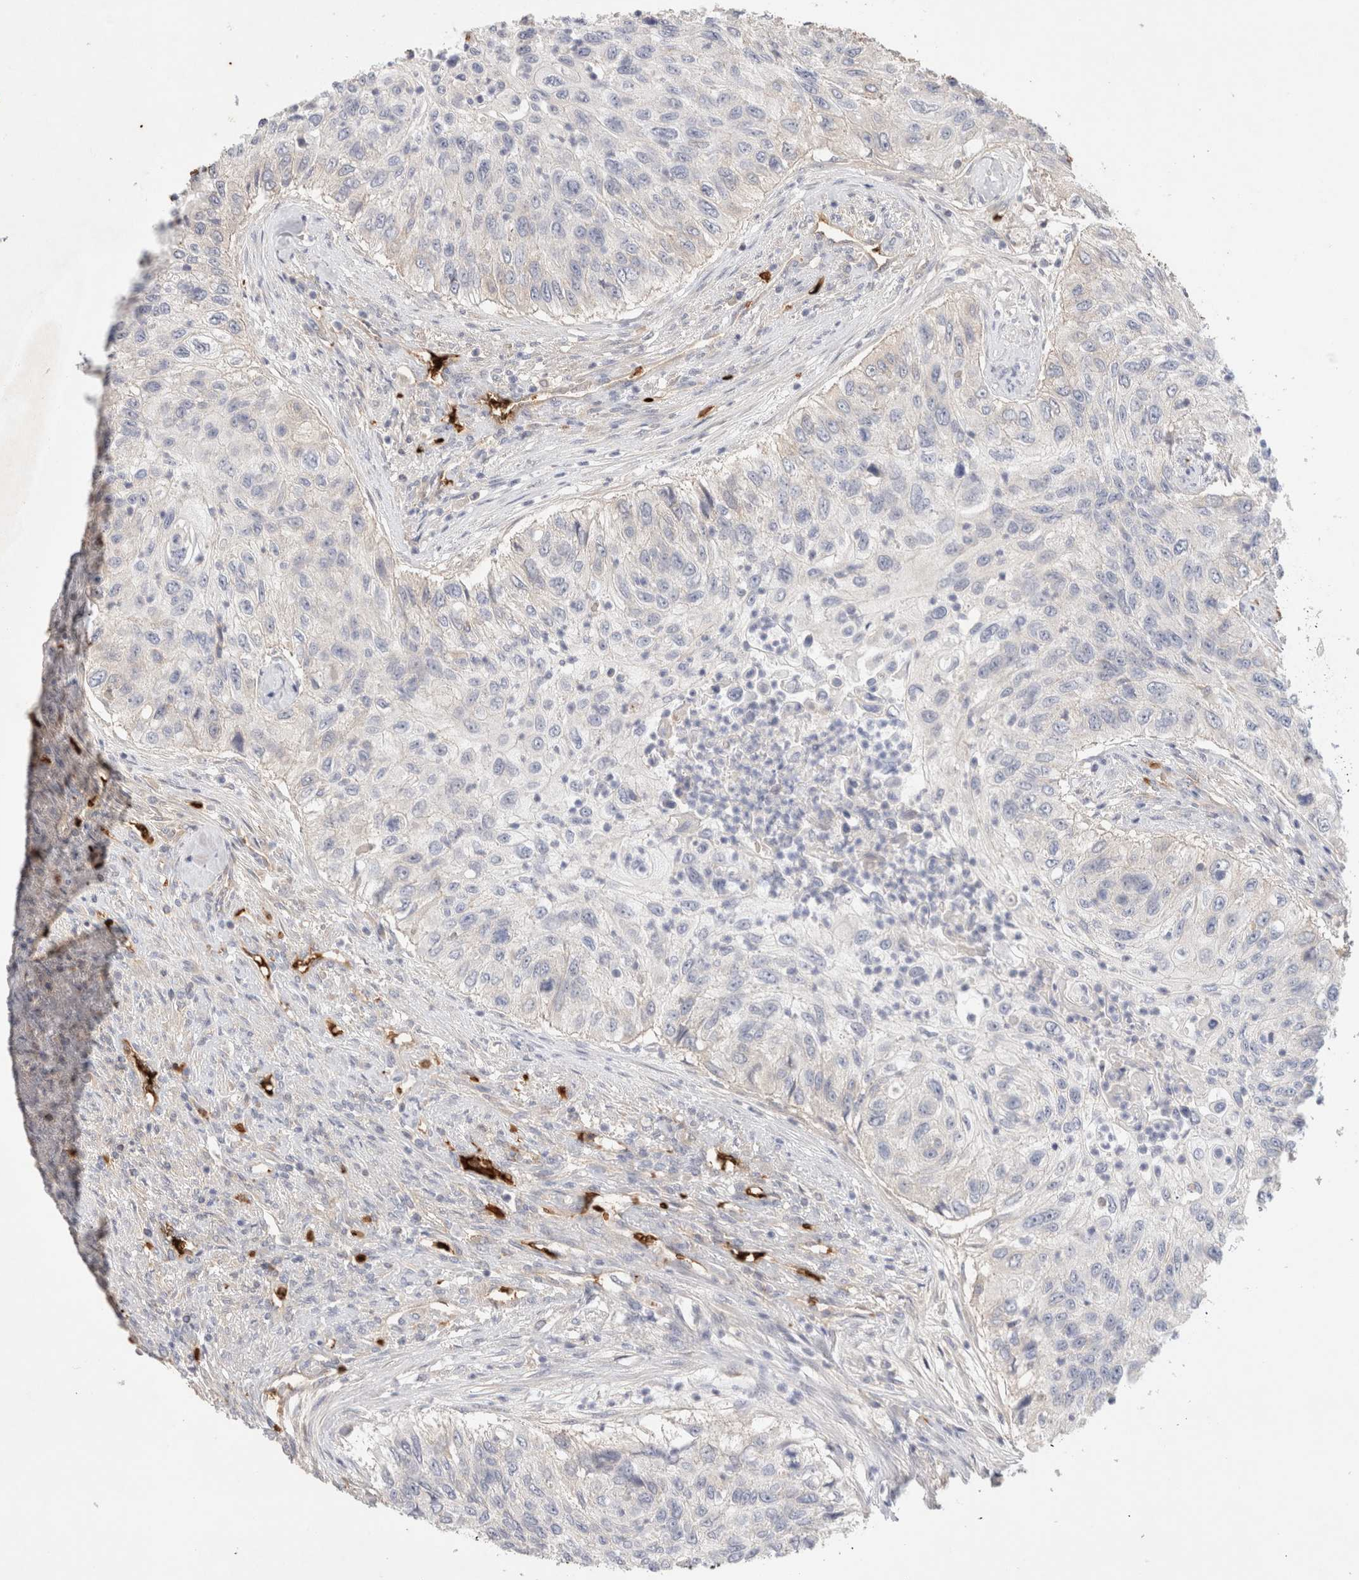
{"staining": {"intensity": "negative", "quantity": "none", "location": "none"}, "tissue": "urothelial cancer", "cell_type": "Tumor cells", "image_type": "cancer", "snomed": [{"axis": "morphology", "description": "Urothelial carcinoma, High grade"}, {"axis": "topography", "description": "Urinary bladder"}], "caption": "Immunohistochemical staining of human urothelial carcinoma (high-grade) reveals no significant staining in tumor cells.", "gene": "MST1", "patient": {"sex": "female", "age": 60}}